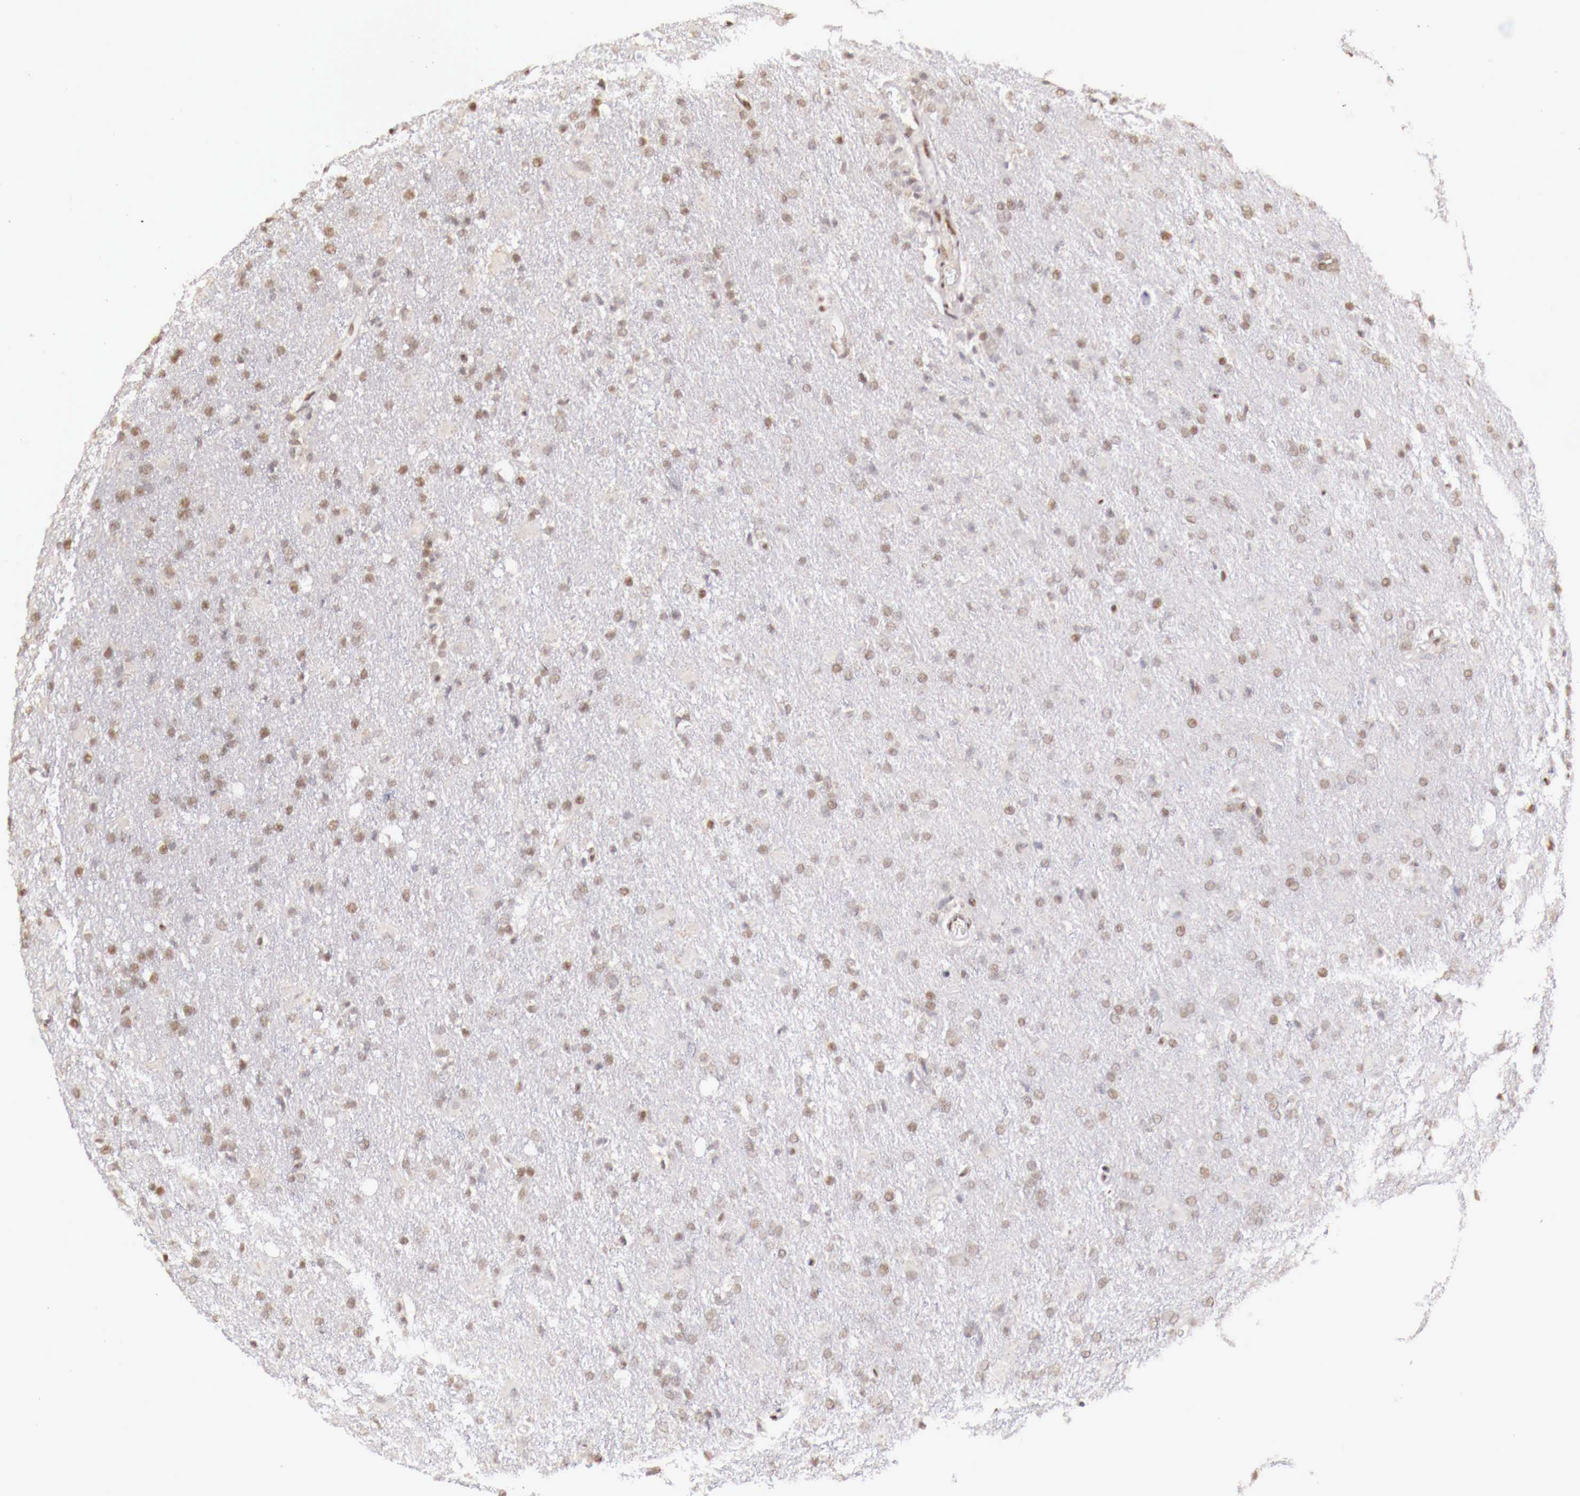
{"staining": {"intensity": "weak", "quantity": "<25%", "location": "nuclear"}, "tissue": "glioma", "cell_type": "Tumor cells", "image_type": "cancer", "snomed": [{"axis": "morphology", "description": "Glioma, malignant, High grade"}, {"axis": "topography", "description": "Brain"}], "caption": "Glioma was stained to show a protein in brown. There is no significant expression in tumor cells. (Immunohistochemistry (ihc), brightfield microscopy, high magnification).", "gene": "SP1", "patient": {"sex": "male", "age": 68}}